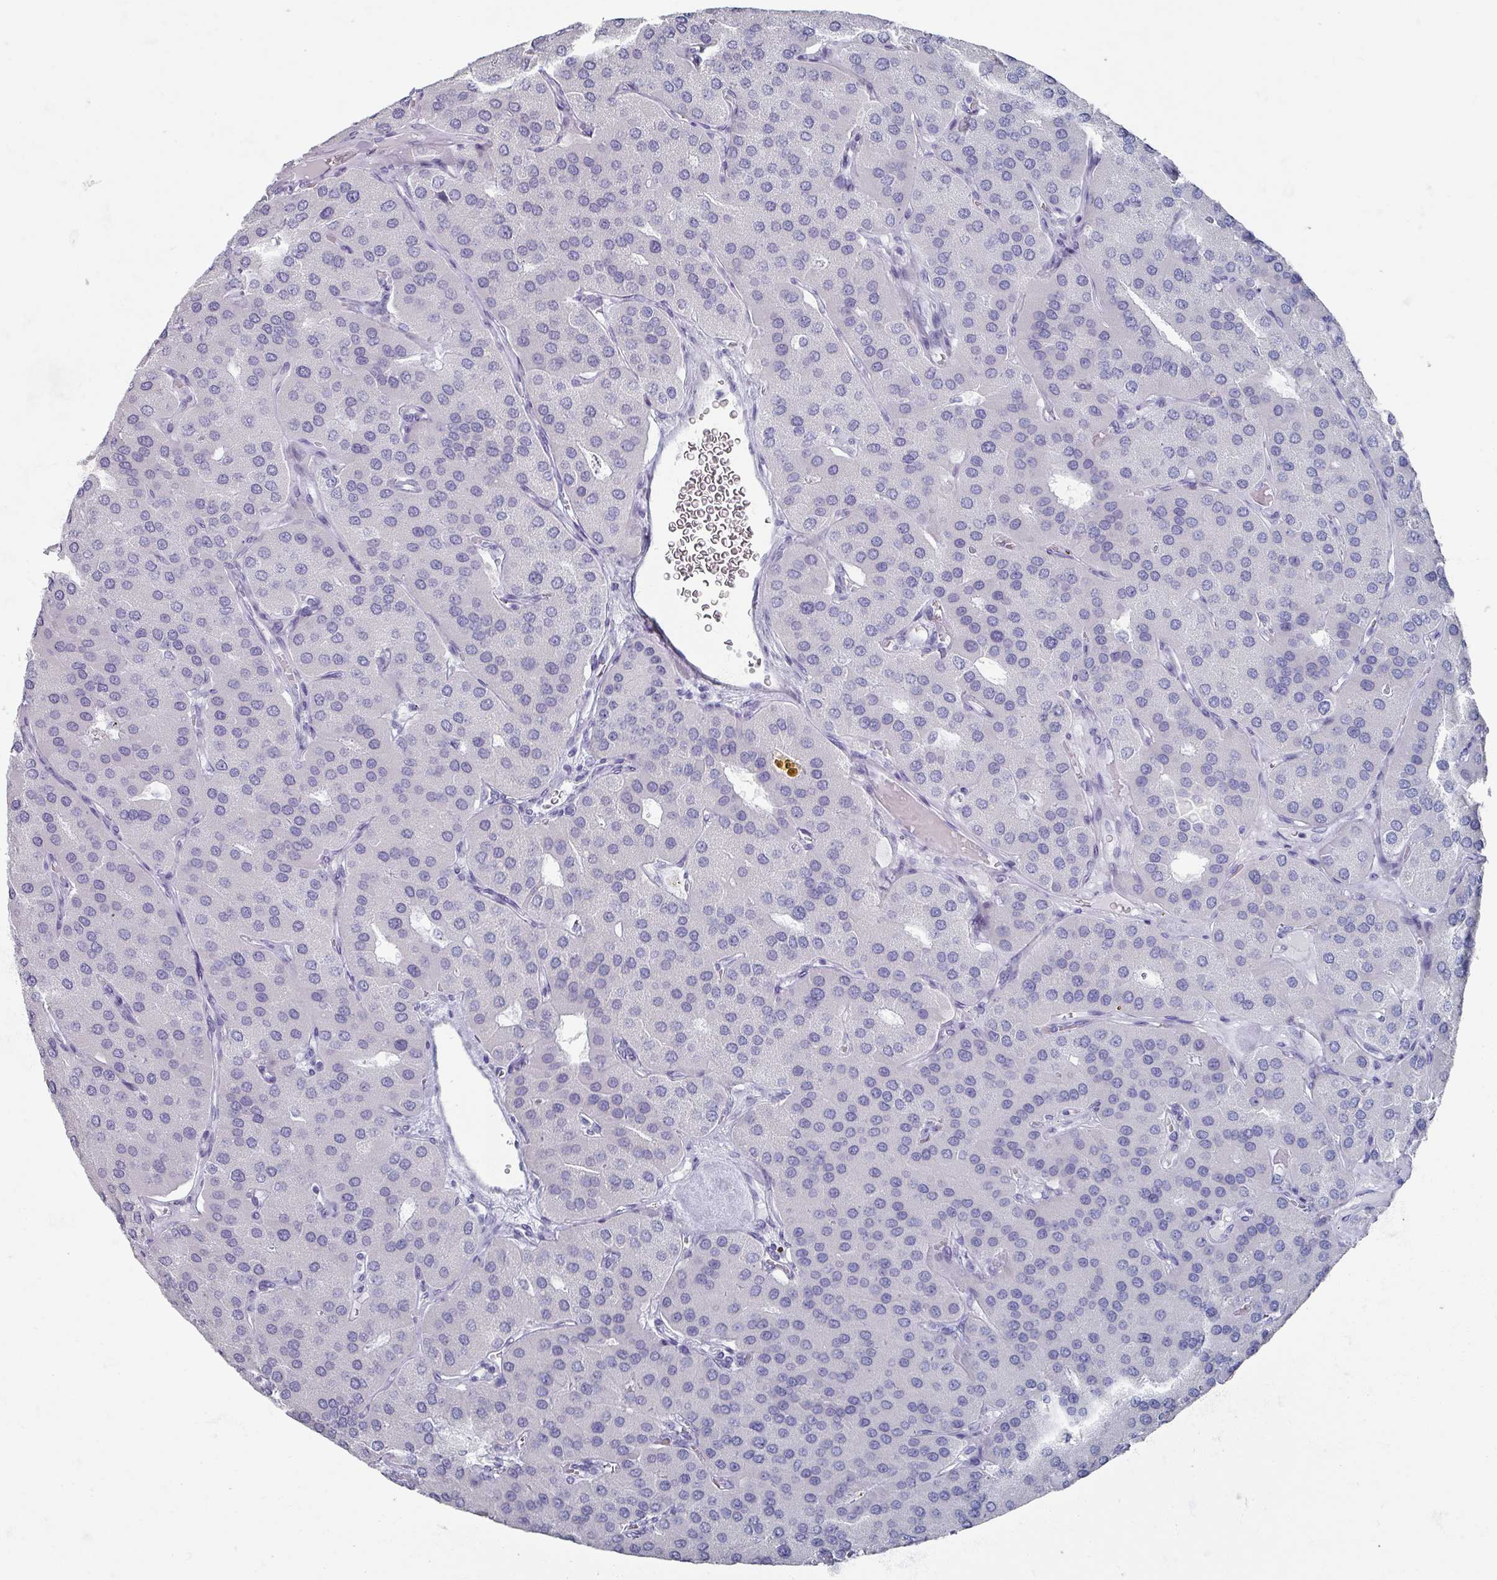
{"staining": {"intensity": "negative", "quantity": "none", "location": "none"}, "tissue": "parathyroid gland", "cell_type": "Glandular cells", "image_type": "normal", "snomed": [{"axis": "morphology", "description": "Normal tissue, NOS"}, {"axis": "morphology", "description": "Adenoma, NOS"}, {"axis": "topography", "description": "Parathyroid gland"}], "caption": "Glandular cells show no significant protein expression in benign parathyroid gland. (Stains: DAB (3,3'-diaminobenzidine) IHC with hematoxylin counter stain, Microscopy: brightfield microscopy at high magnification).", "gene": "OMG", "patient": {"sex": "female", "age": 86}}